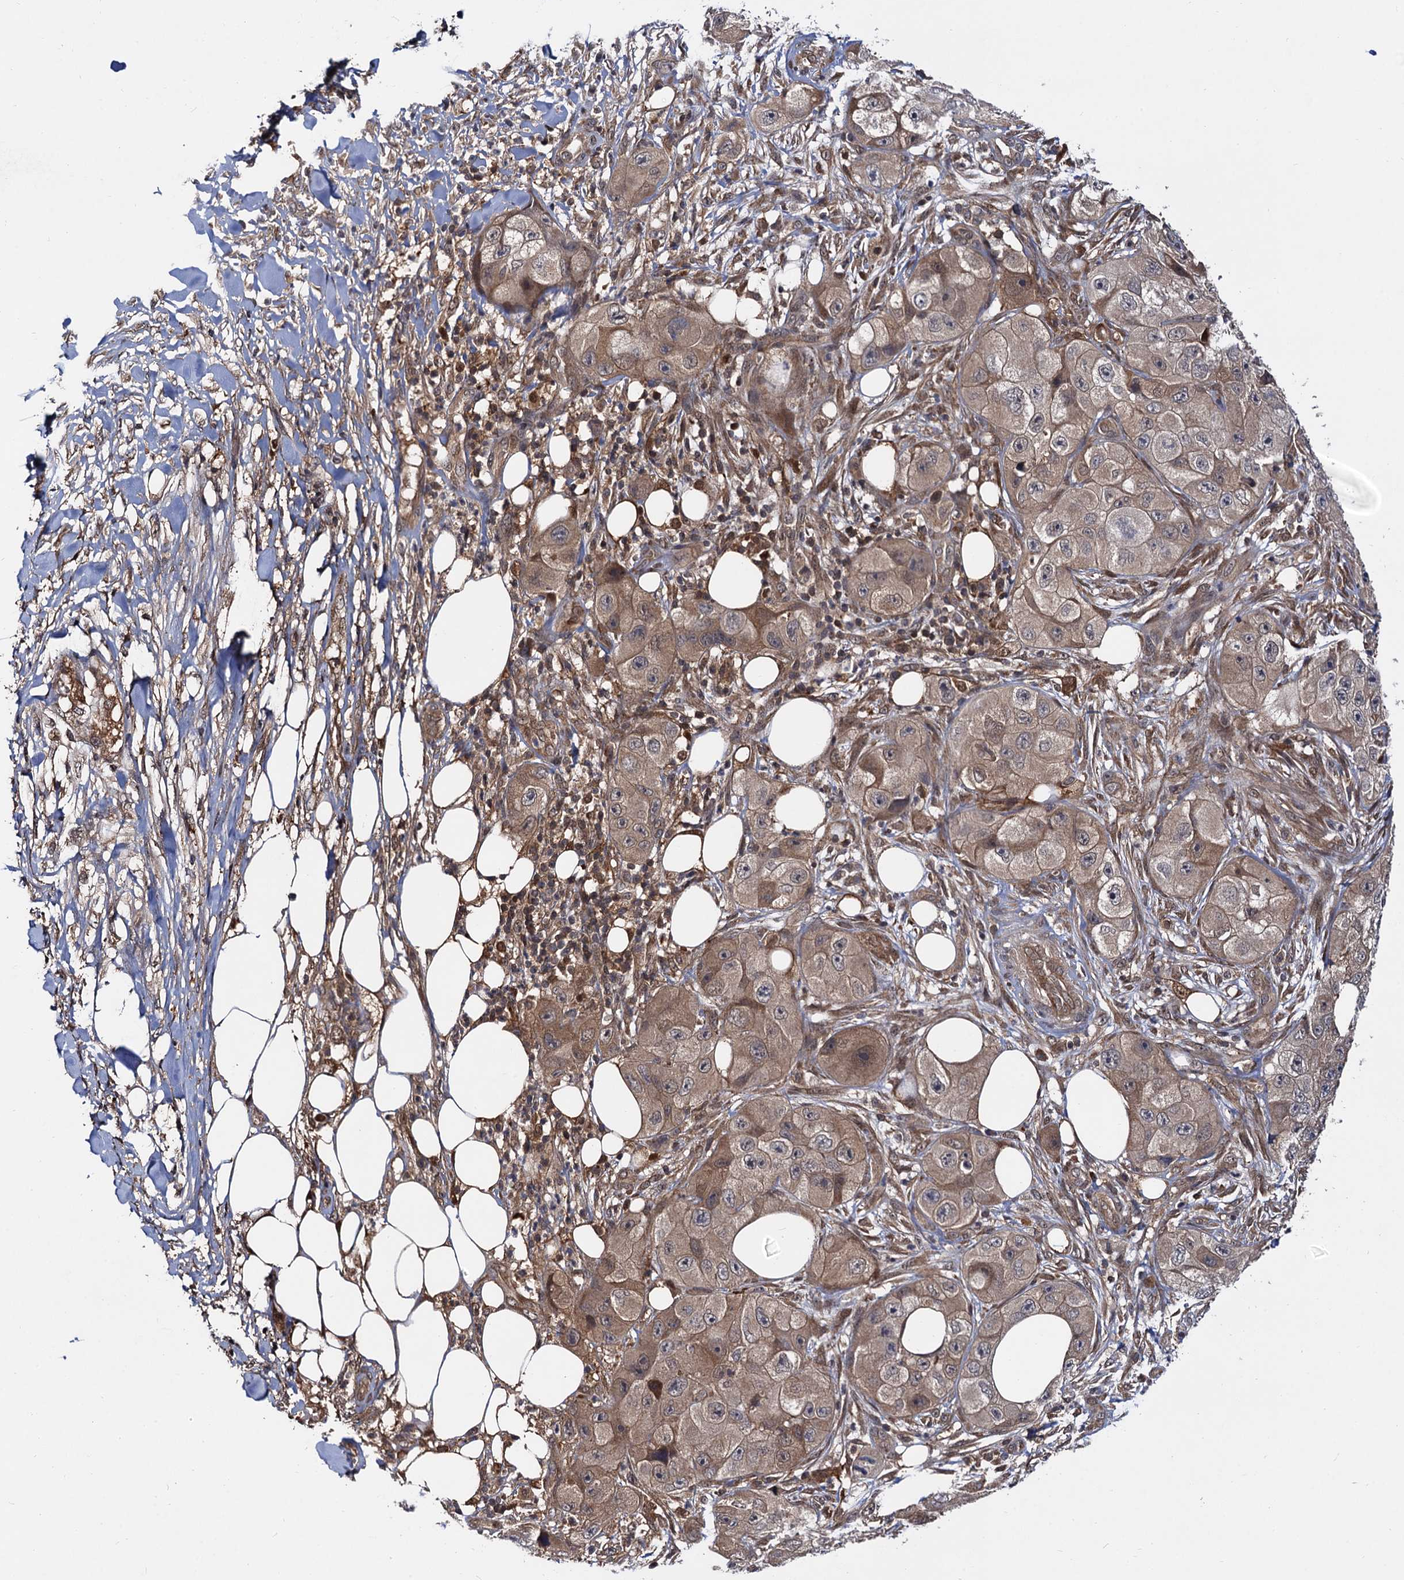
{"staining": {"intensity": "weak", "quantity": ">75%", "location": "cytoplasmic/membranous"}, "tissue": "skin cancer", "cell_type": "Tumor cells", "image_type": "cancer", "snomed": [{"axis": "morphology", "description": "Squamous cell carcinoma, NOS"}, {"axis": "topography", "description": "Skin"}, {"axis": "topography", "description": "Subcutis"}], "caption": "Human skin cancer stained for a protein (brown) reveals weak cytoplasmic/membranous positive positivity in about >75% of tumor cells.", "gene": "SELENOP", "patient": {"sex": "male", "age": 73}}